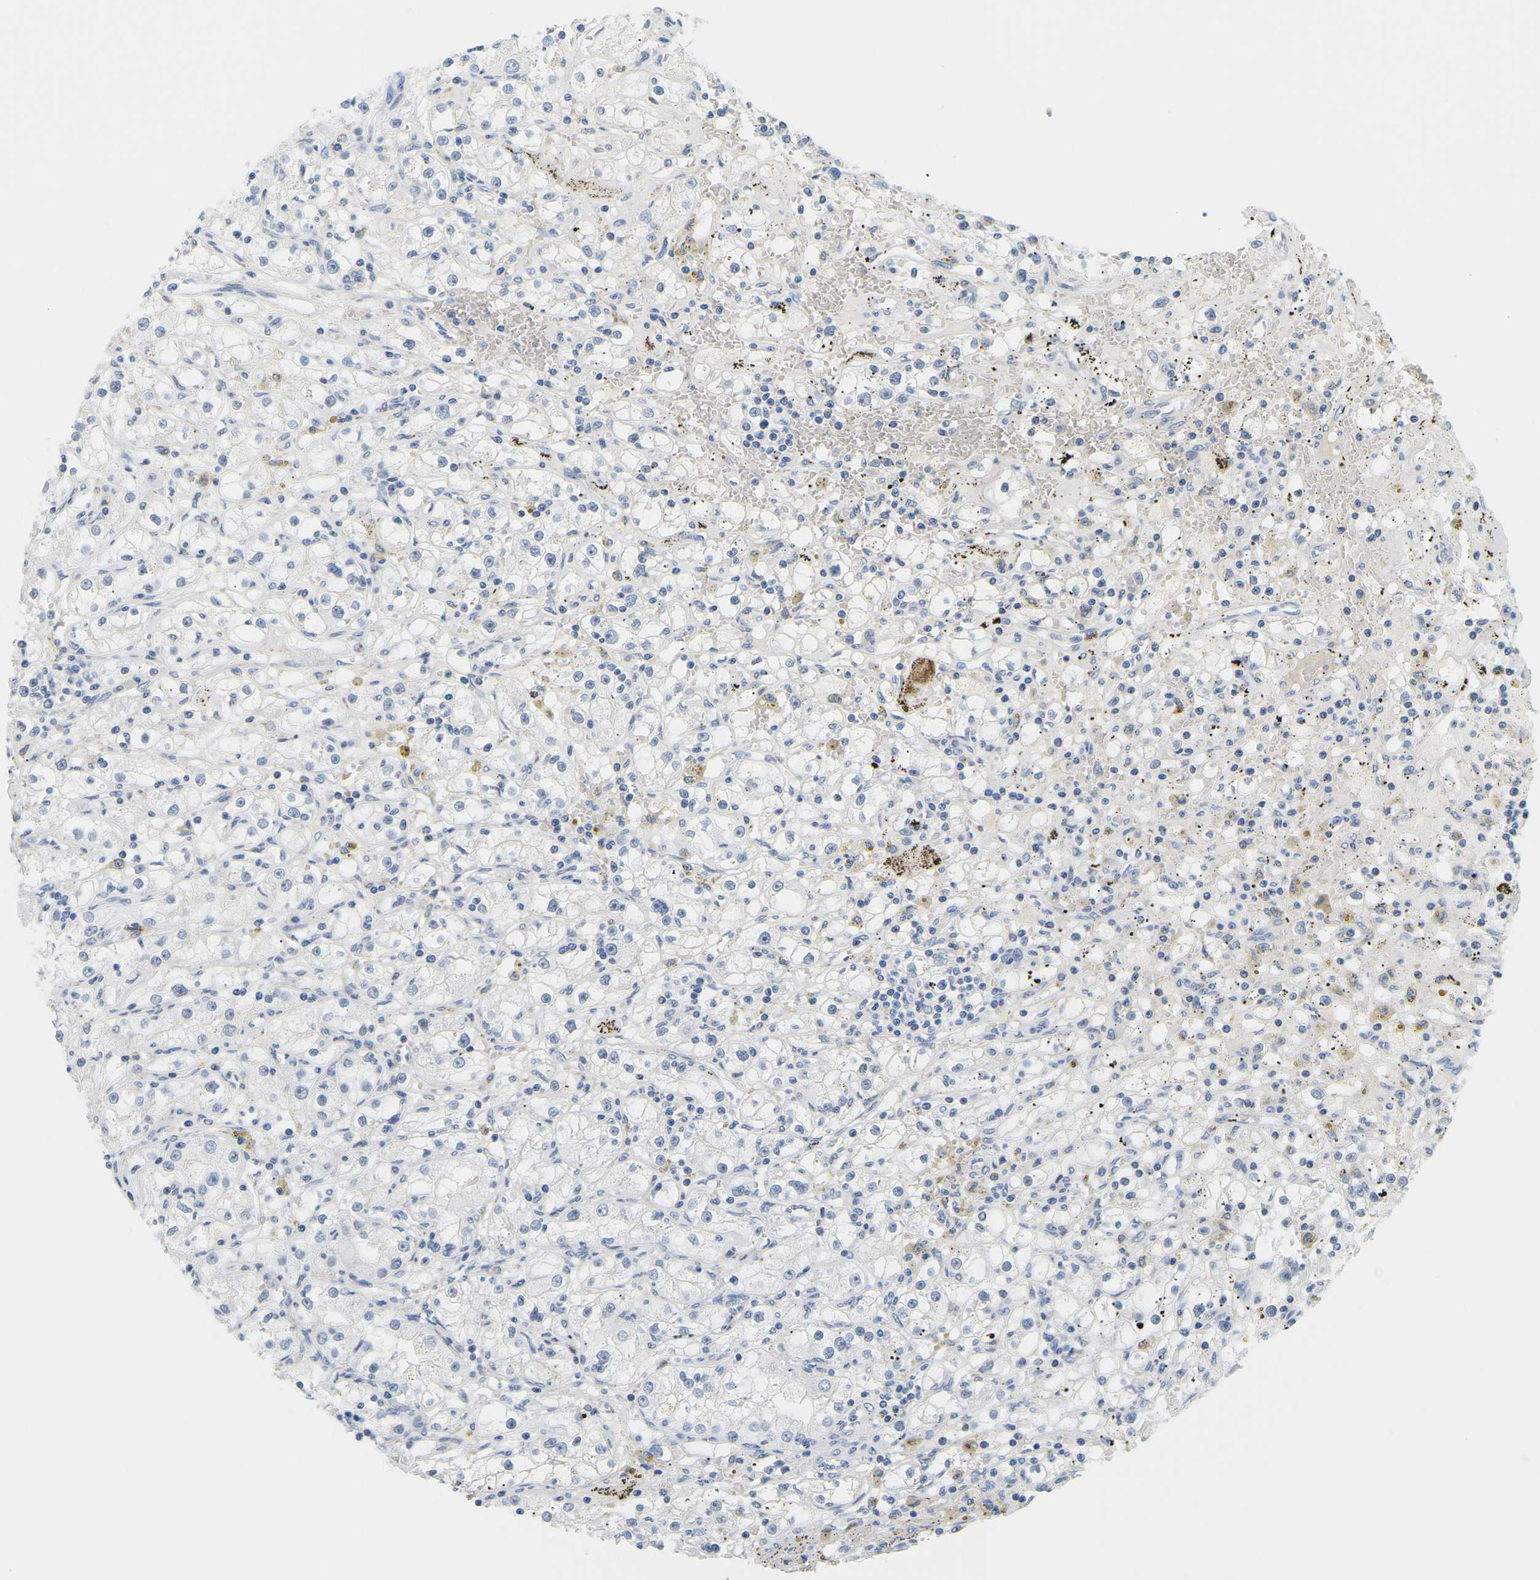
{"staining": {"intensity": "negative", "quantity": "none", "location": "none"}, "tissue": "renal cancer", "cell_type": "Tumor cells", "image_type": "cancer", "snomed": [{"axis": "morphology", "description": "Adenocarcinoma, NOS"}, {"axis": "topography", "description": "Kidney"}], "caption": "Tumor cells show no significant protein staining in adenocarcinoma (renal).", "gene": "APOB", "patient": {"sex": "male", "age": 56}}